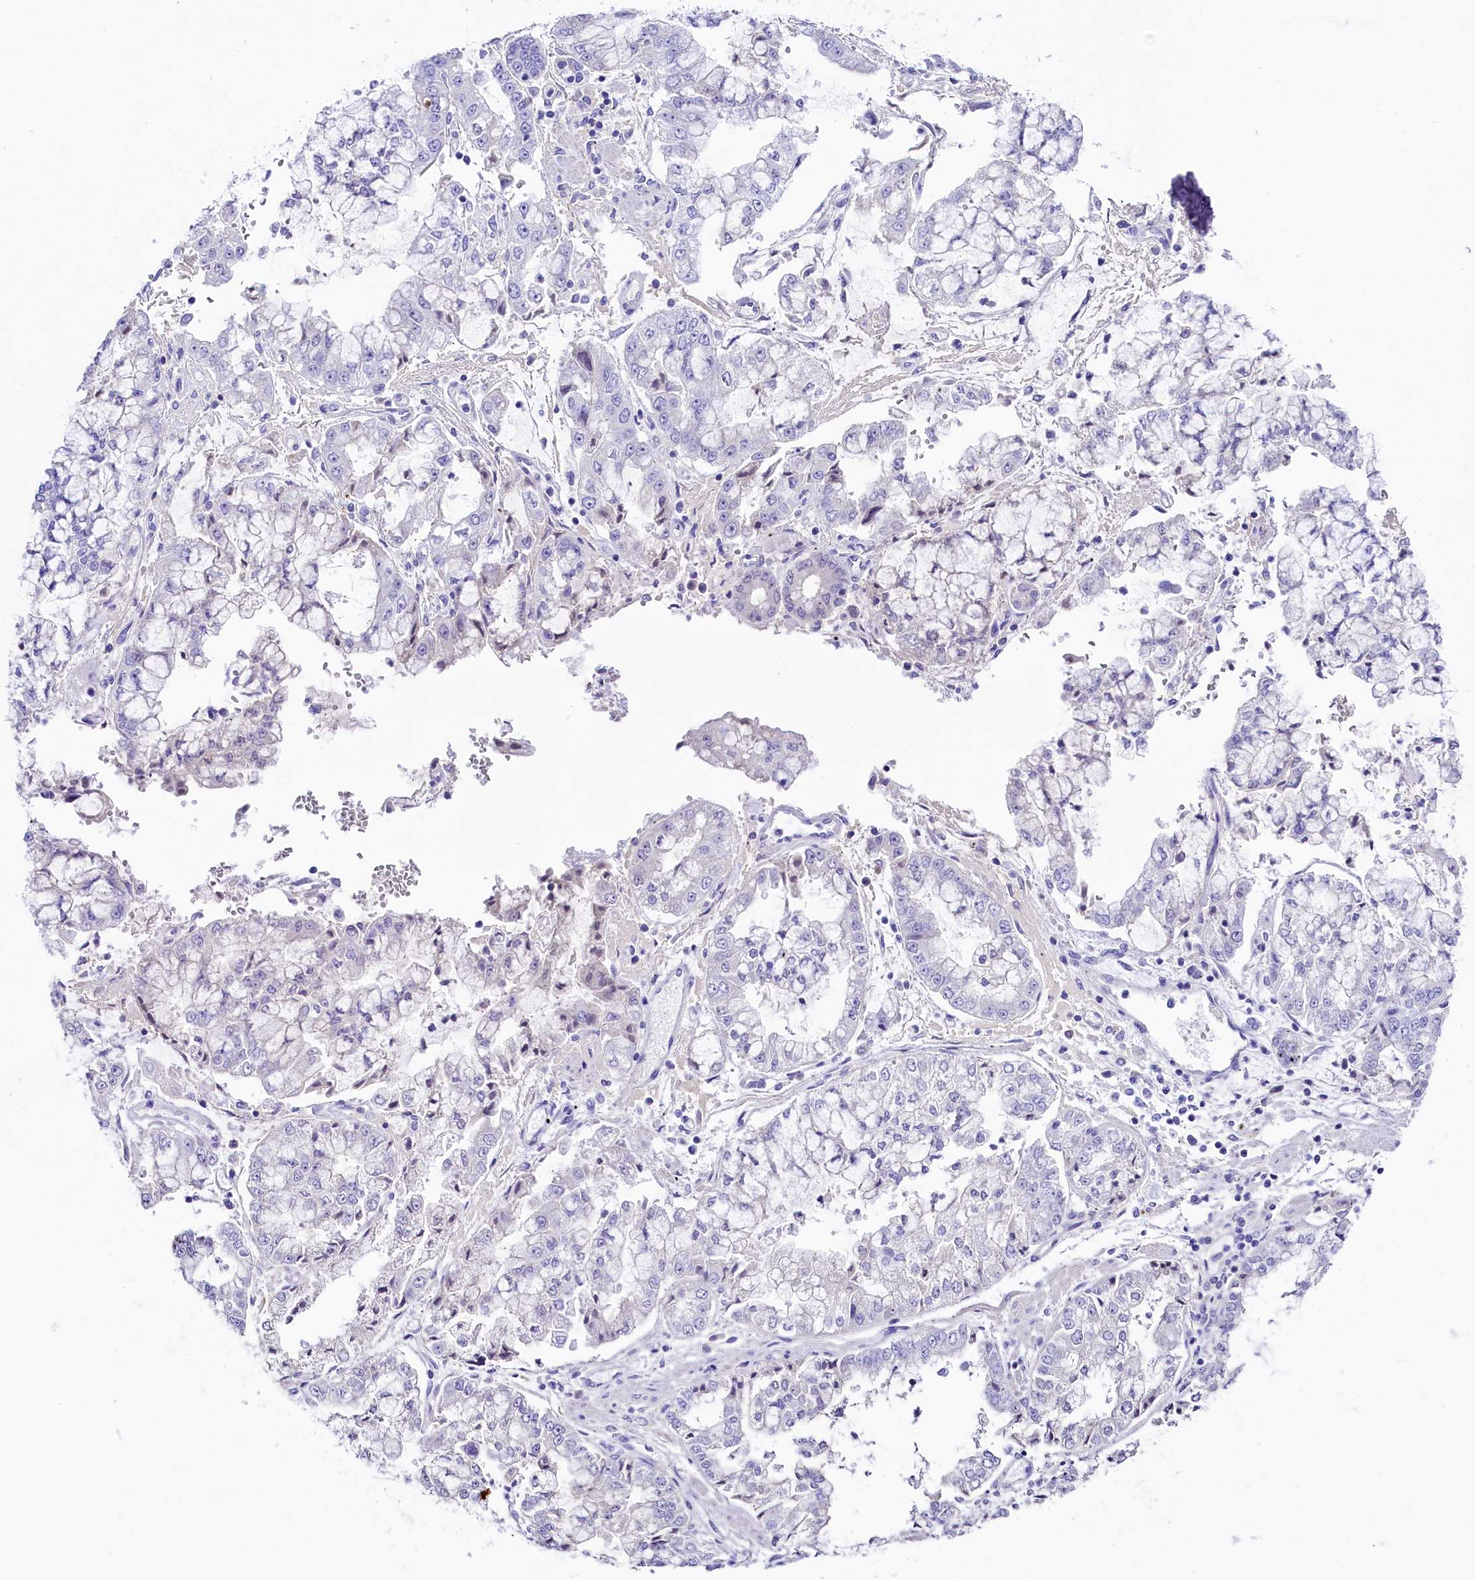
{"staining": {"intensity": "negative", "quantity": "none", "location": "none"}, "tissue": "stomach cancer", "cell_type": "Tumor cells", "image_type": "cancer", "snomed": [{"axis": "morphology", "description": "Adenocarcinoma, NOS"}, {"axis": "topography", "description": "Stomach"}], "caption": "A photomicrograph of human stomach cancer is negative for staining in tumor cells.", "gene": "SKIDA1", "patient": {"sex": "male", "age": 76}}